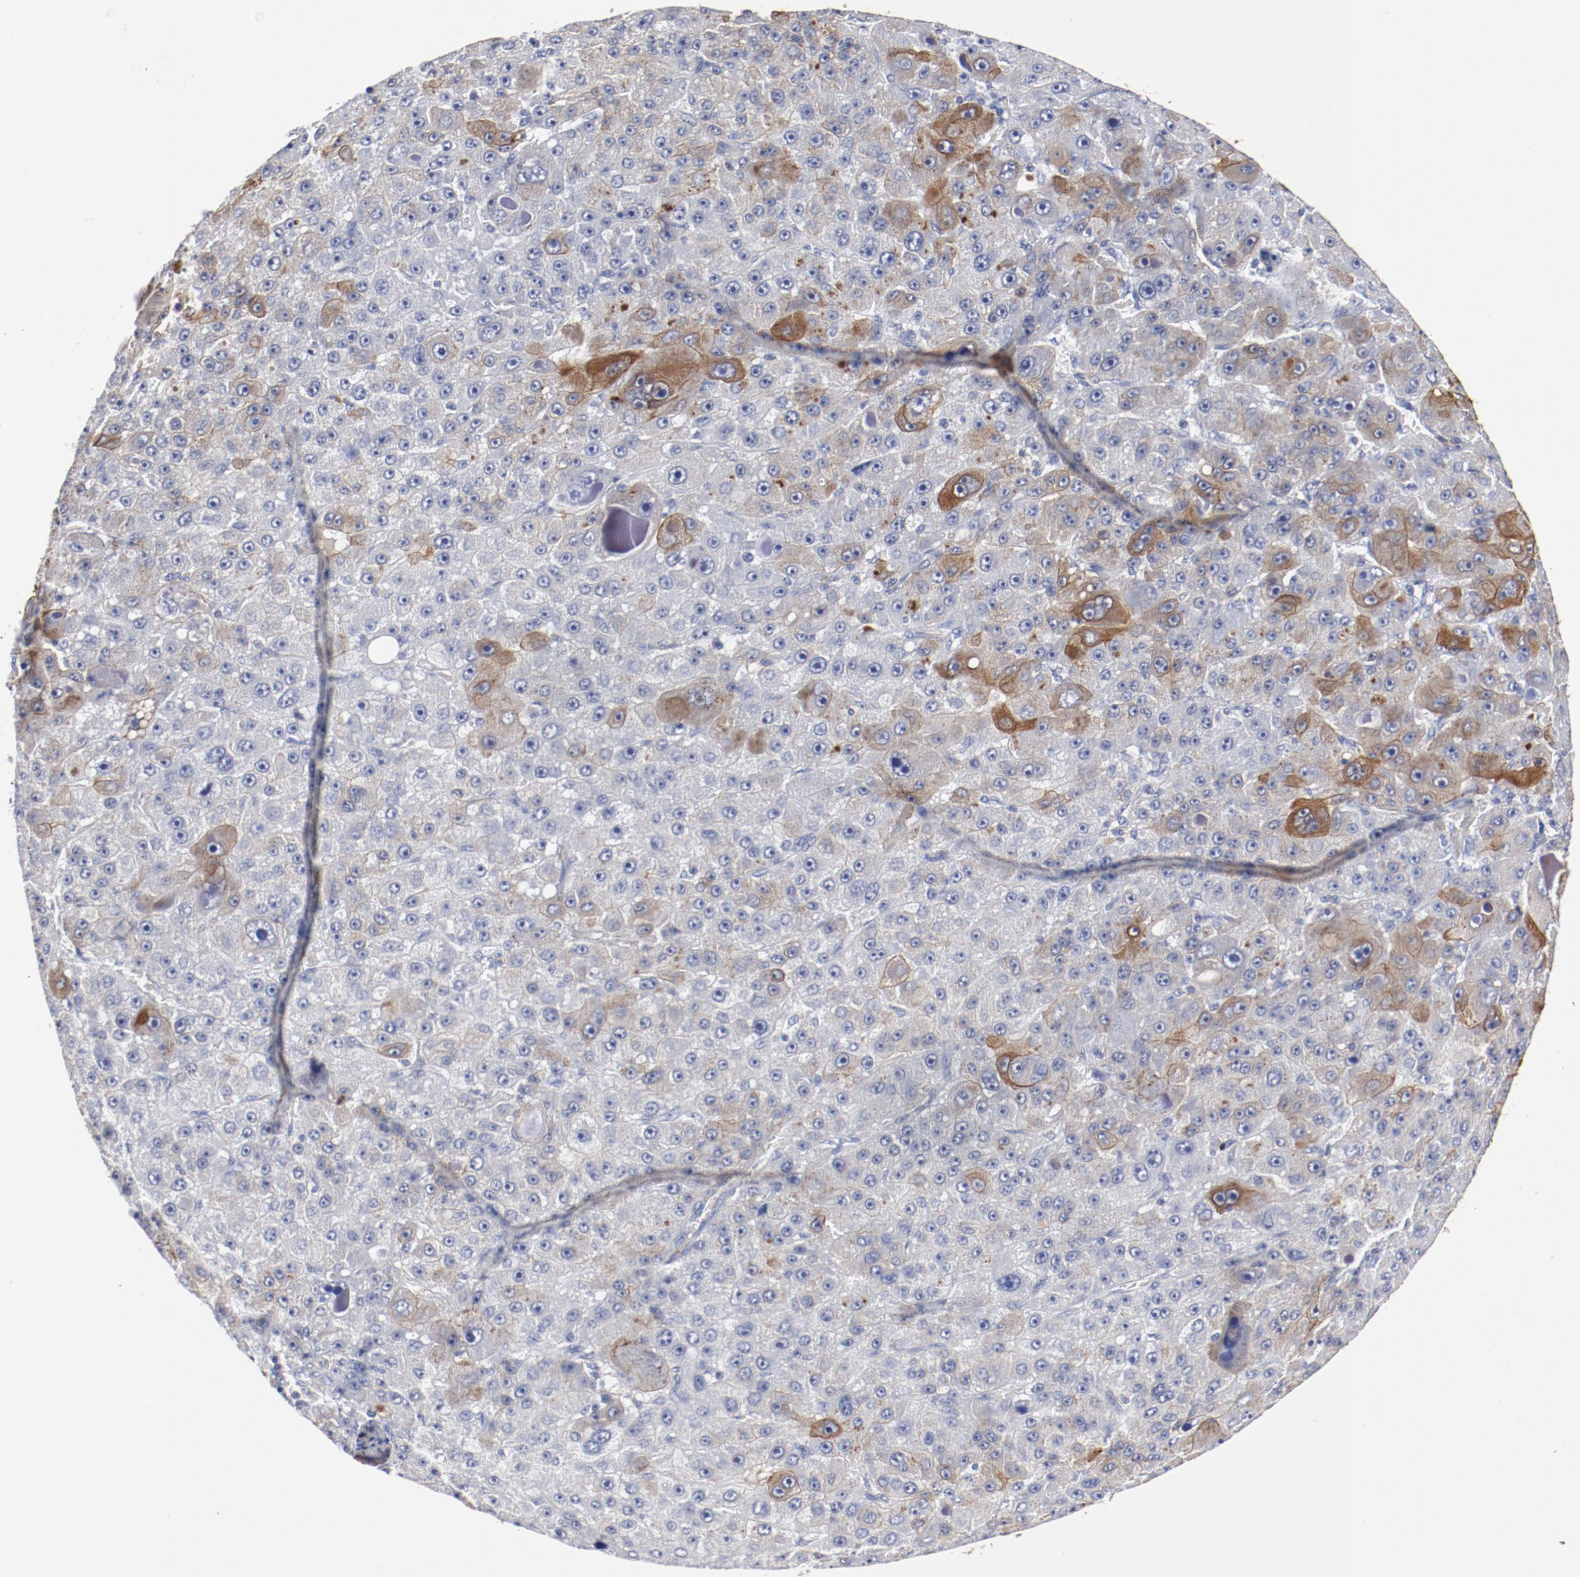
{"staining": {"intensity": "moderate", "quantity": "<25%", "location": "cytoplasmic/membranous"}, "tissue": "liver cancer", "cell_type": "Tumor cells", "image_type": "cancer", "snomed": [{"axis": "morphology", "description": "Carcinoma, Hepatocellular, NOS"}, {"axis": "topography", "description": "Liver"}], "caption": "A high-resolution histopathology image shows IHC staining of hepatocellular carcinoma (liver), which exhibits moderate cytoplasmic/membranous positivity in about <25% of tumor cells. Using DAB (3,3'-diaminobenzidine) (brown) and hematoxylin (blue) stains, captured at high magnification using brightfield microscopy.", "gene": "TSPAN6", "patient": {"sex": "male", "age": 76}}